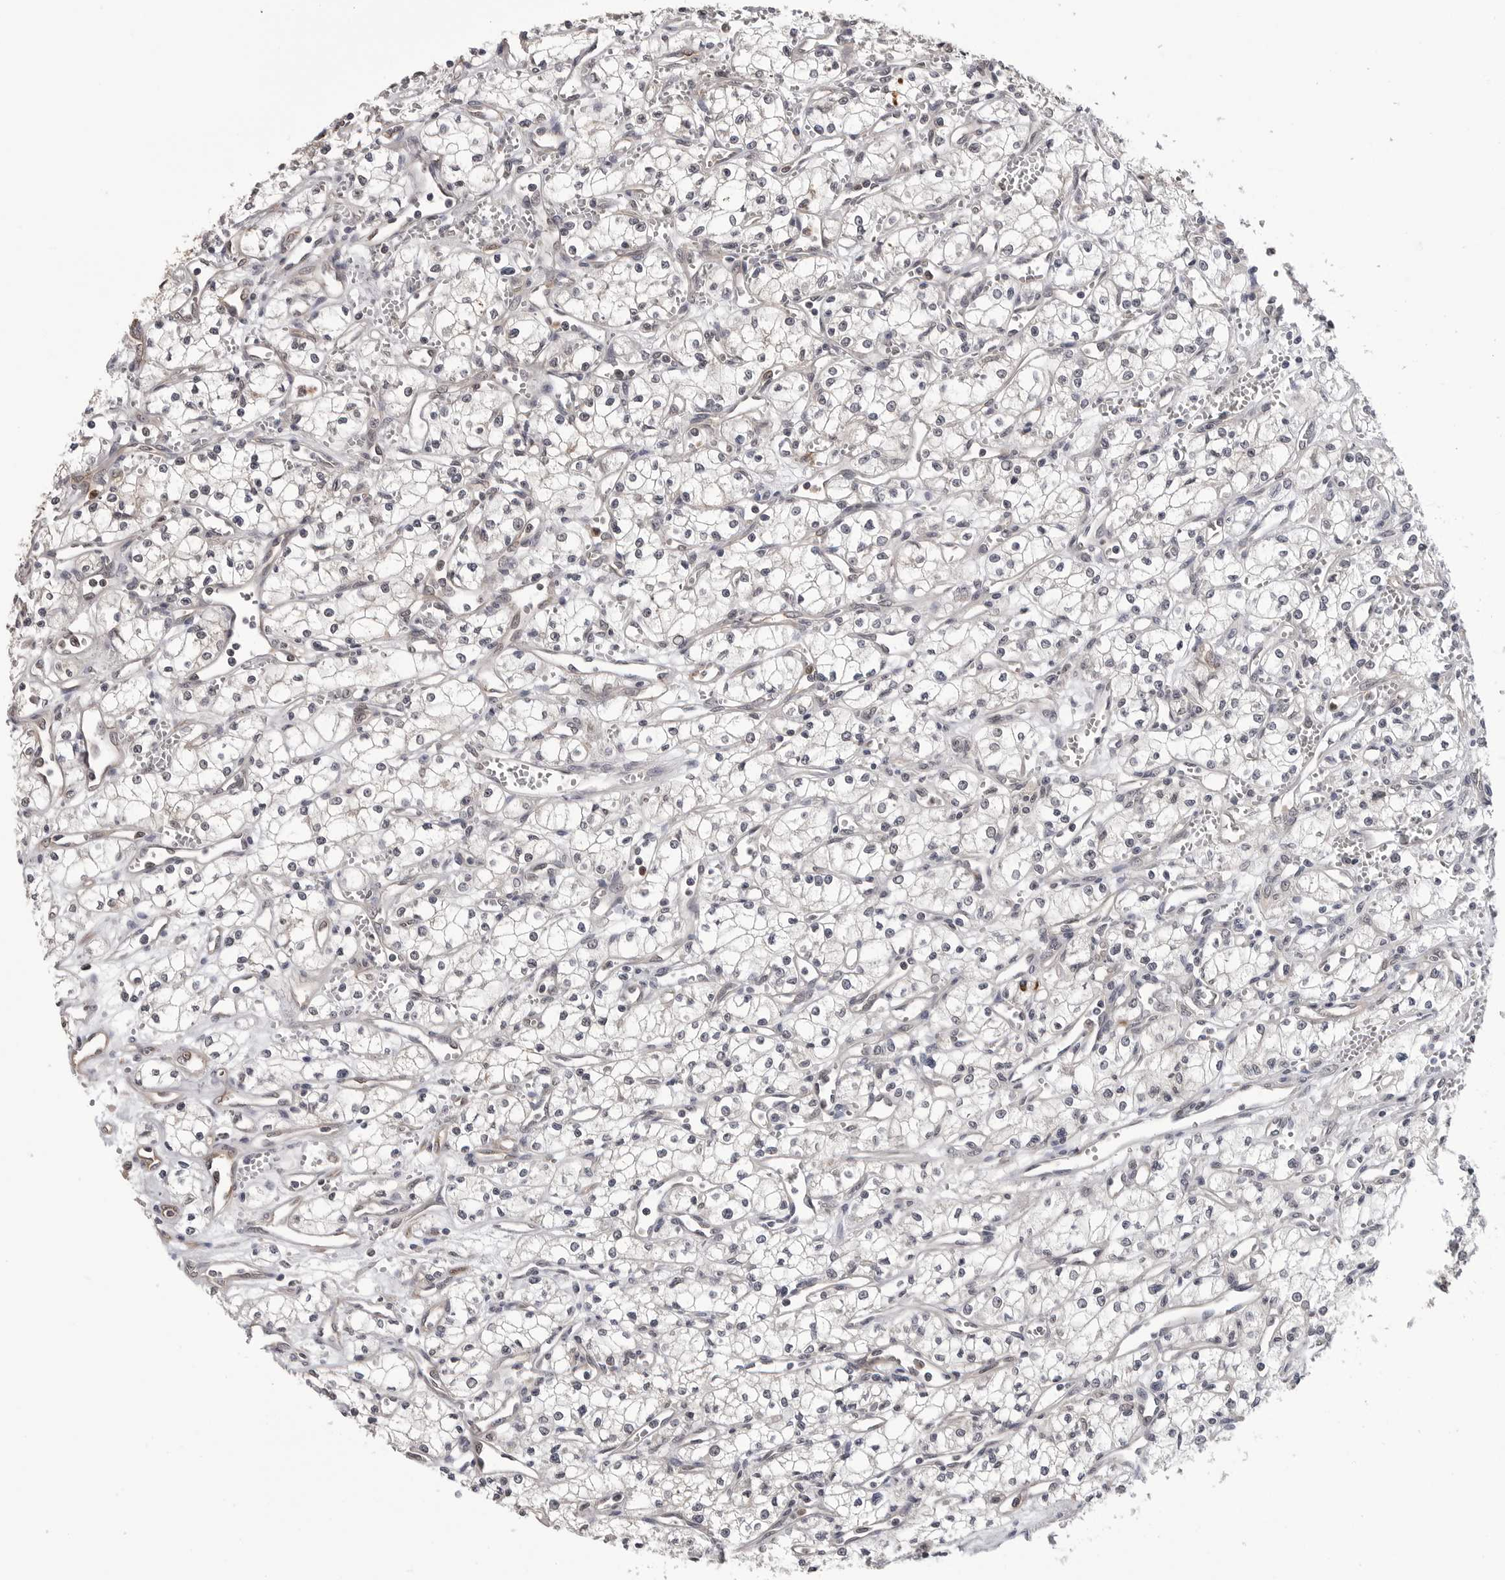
{"staining": {"intensity": "negative", "quantity": "none", "location": "none"}, "tissue": "renal cancer", "cell_type": "Tumor cells", "image_type": "cancer", "snomed": [{"axis": "morphology", "description": "Adenocarcinoma, NOS"}, {"axis": "topography", "description": "Kidney"}], "caption": "Immunohistochemistry of renal adenocarcinoma demonstrates no staining in tumor cells.", "gene": "TRMT13", "patient": {"sex": "male", "age": 59}}